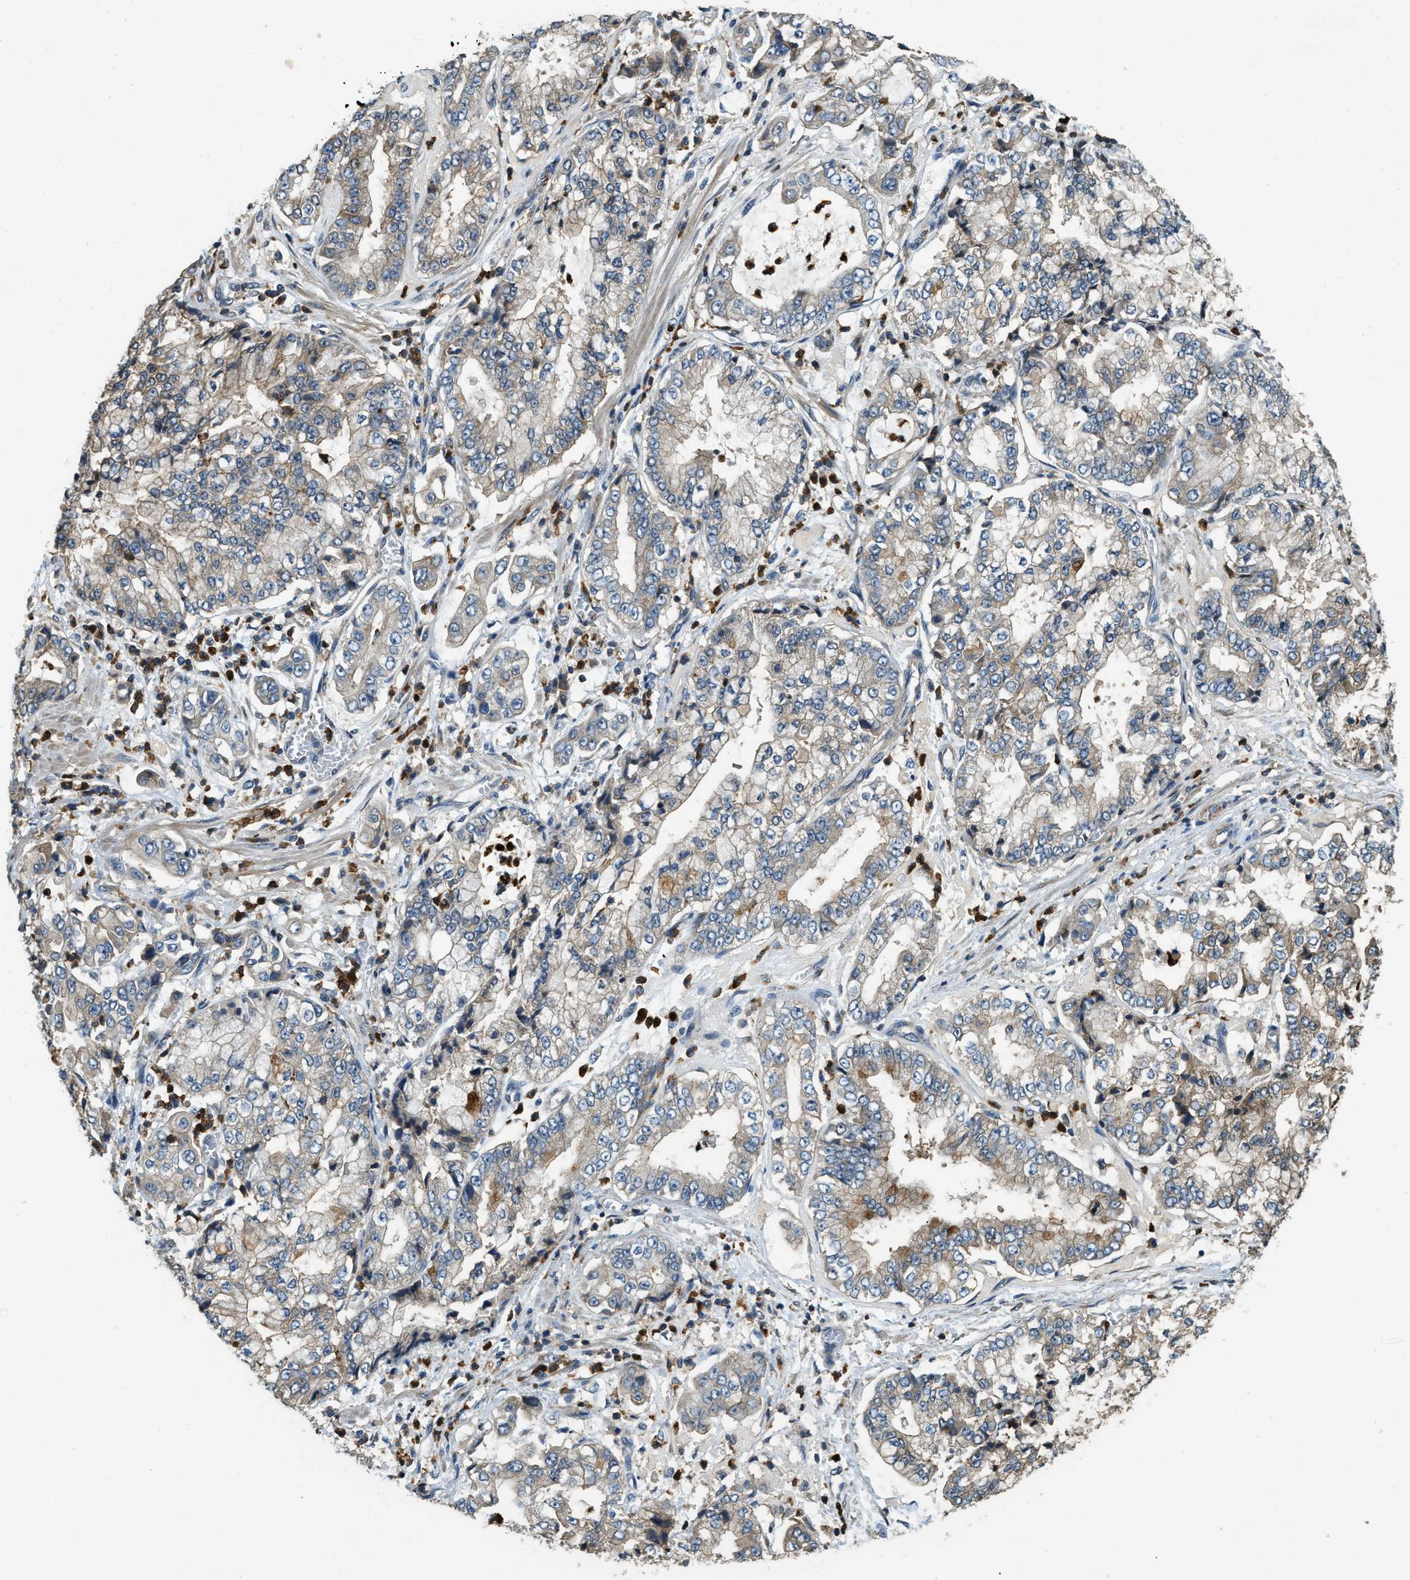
{"staining": {"intensity": "moderate", "quantity": "<25%", "location": "cytoplasmic/membranous"}, "tissue": "stomach cancer", "cell_type": "Tumor cells", "image_type": "cancer", "snomed": [{"axis": "morphology", "description": "Adenocarcinoma, NOS"}, {"axis": "topography", "description": "Stomach"}], "caption": "A brown stain highlights moderate cytoplasmic/membranous positivity of a protein in adenocarcinoma (stomach) tumor cells. (Stains: DAB in brown, nuclei in blue, Microscopy: brightfield microscopy at high magnification).", "gene": "ATP8B1", "patient": {"sex": "male", "age": 76}}